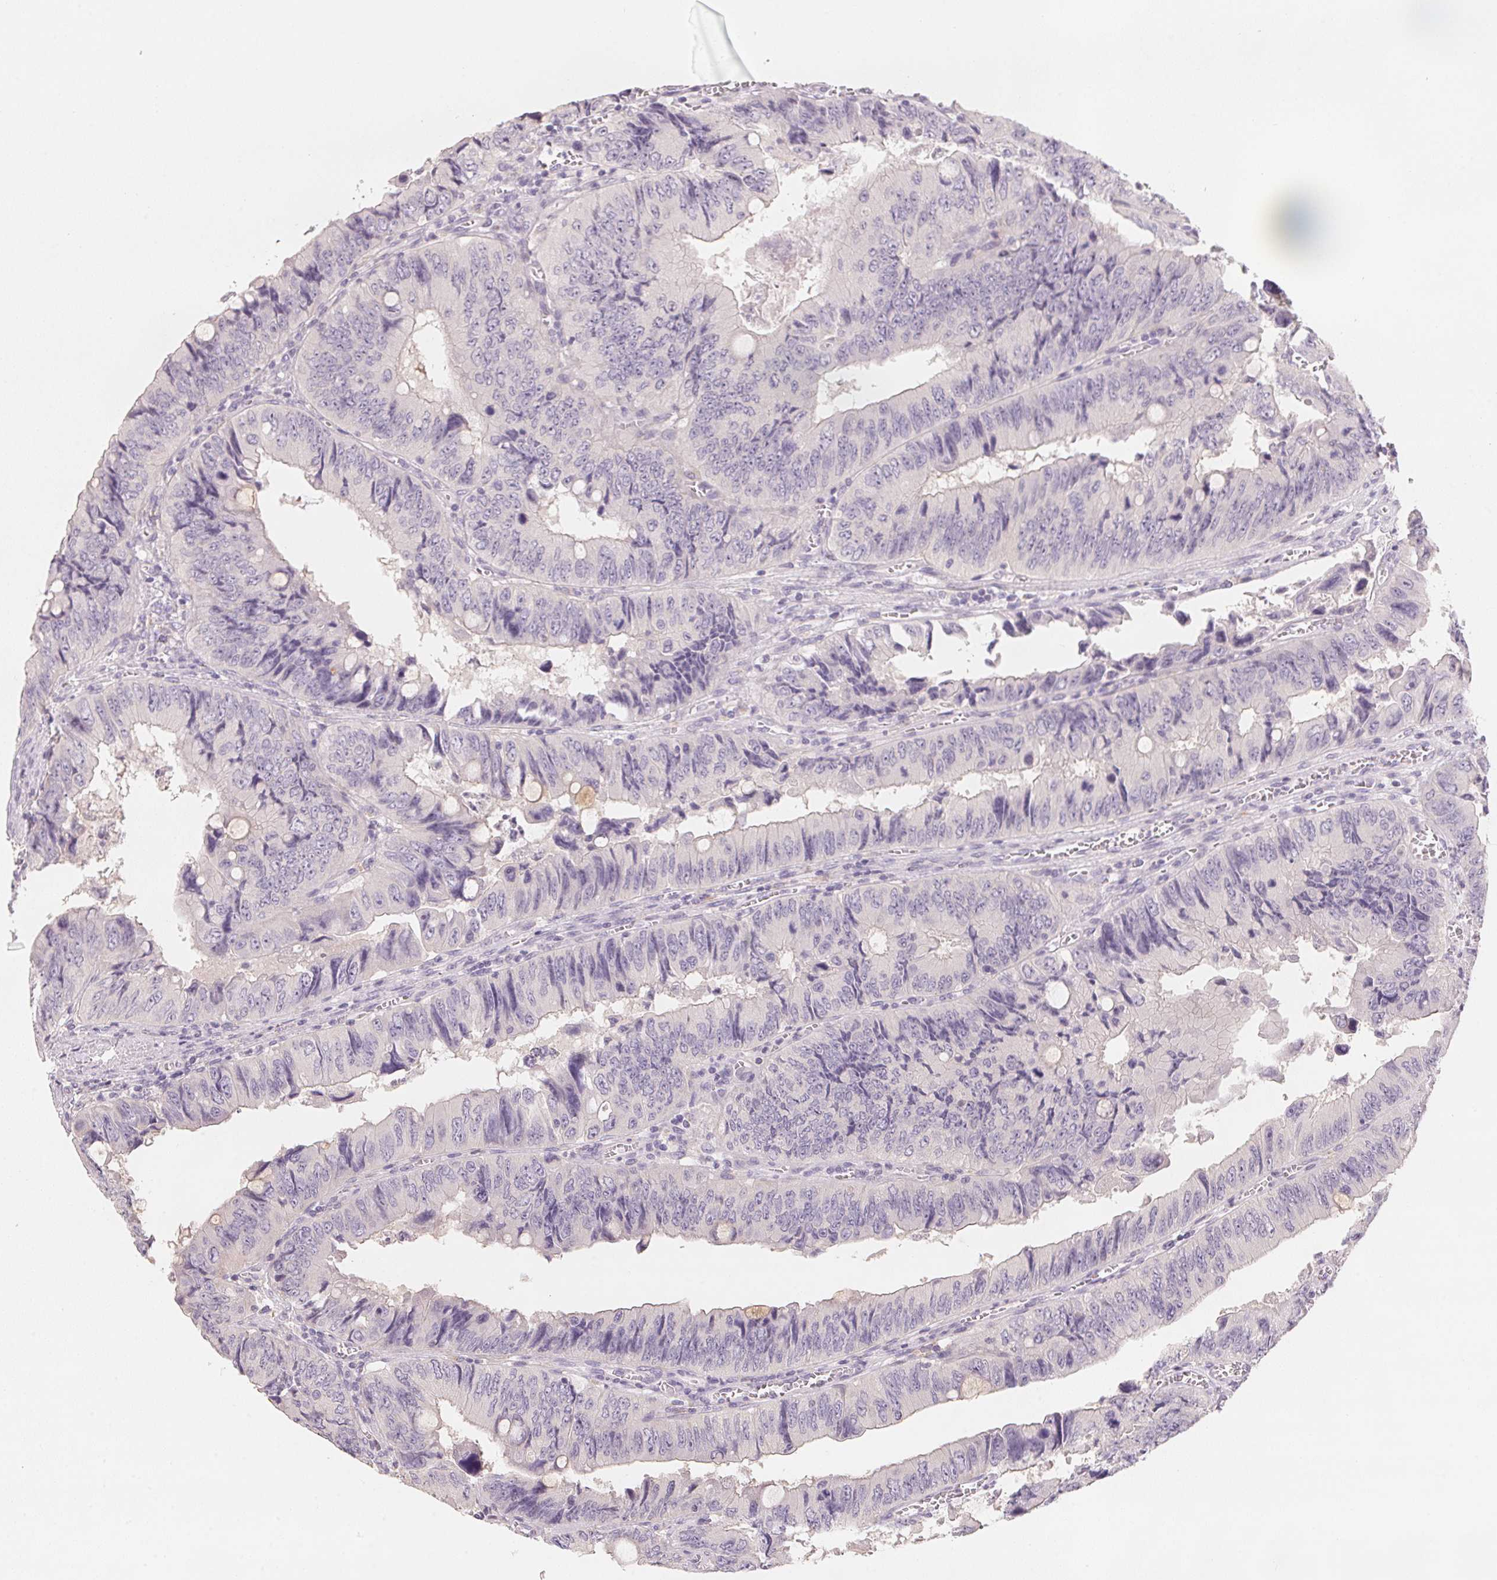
{"staining": {"intensity": "negative", "quantity": "none", "location": "none"}, "tissue": "colorectal cancer", "cell_type": "Tumor cells", "image_type": "cancer", "snomed": [{"axis": "morphology", "description": "Adenocarcinoma, NOS"}, {"axis": "topography", "description": "Colon"}], "caption": "This is an immunohistochemistry histopathology image of human colorectal cancer. There is no staining in tumor cells.", "gene": "TREH", "patient": {"sex": "female", "age": 84}}